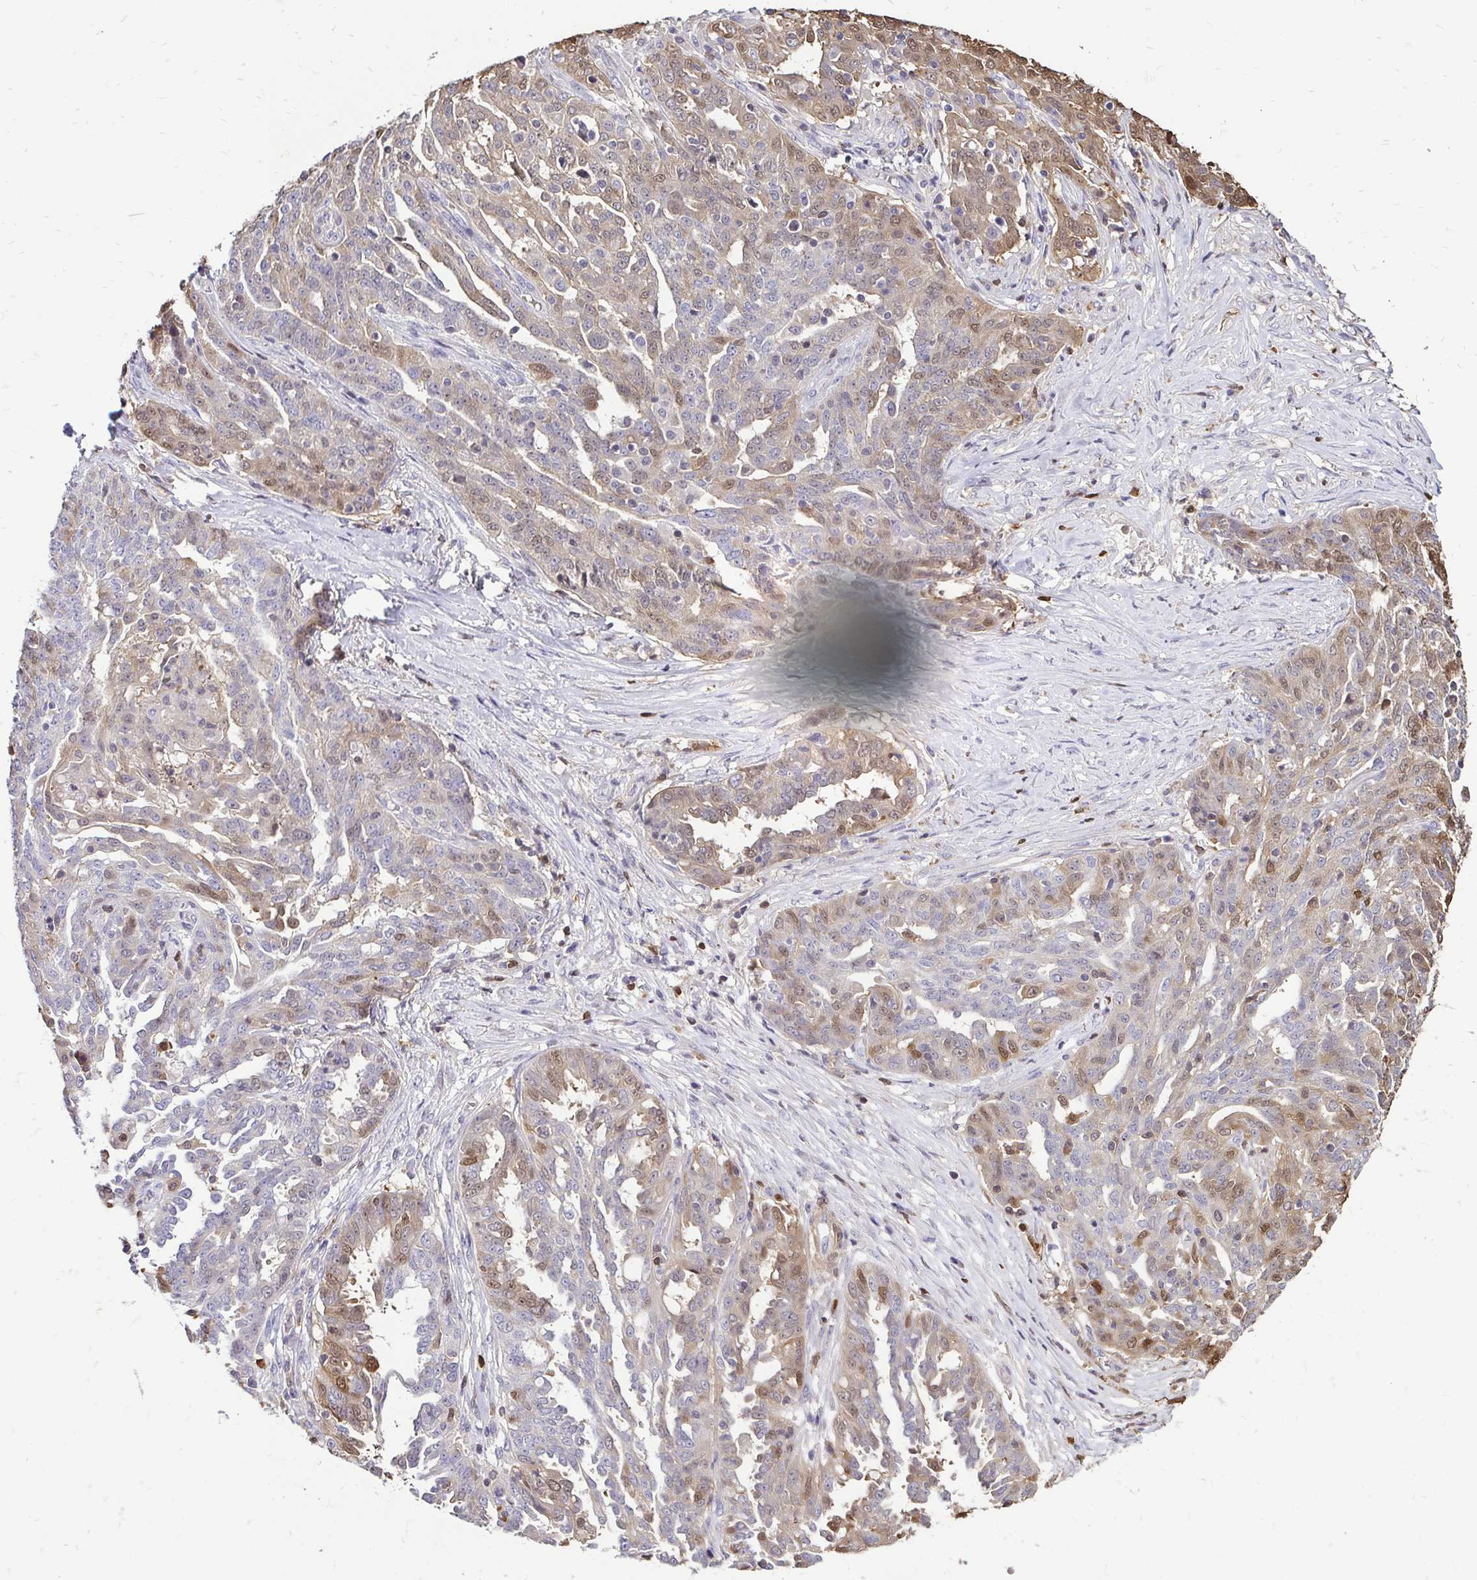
{"staining": {"intensity": "moderate", "quantity": "<25%", "location": "cytoplasmic/membranous,nuclear"}, "tissue": "ovarian cancer", "cell_type": "Tumor cells", "image_type": "cancer", "snomed": [{"axis": "morphology", "description": "Cystadenocarcinoma, serous, NOS"}, {"axis": "topography", "description": "Ovary"}], "caption": "The image demonstrates staining of ovarian cancer, revealing moderate cytoplasmic/membranous and nuclear protein expression (brown color) within tumor cells.", "gene": "ZFP1", "patient": {"sex": "female", "age": 67}}